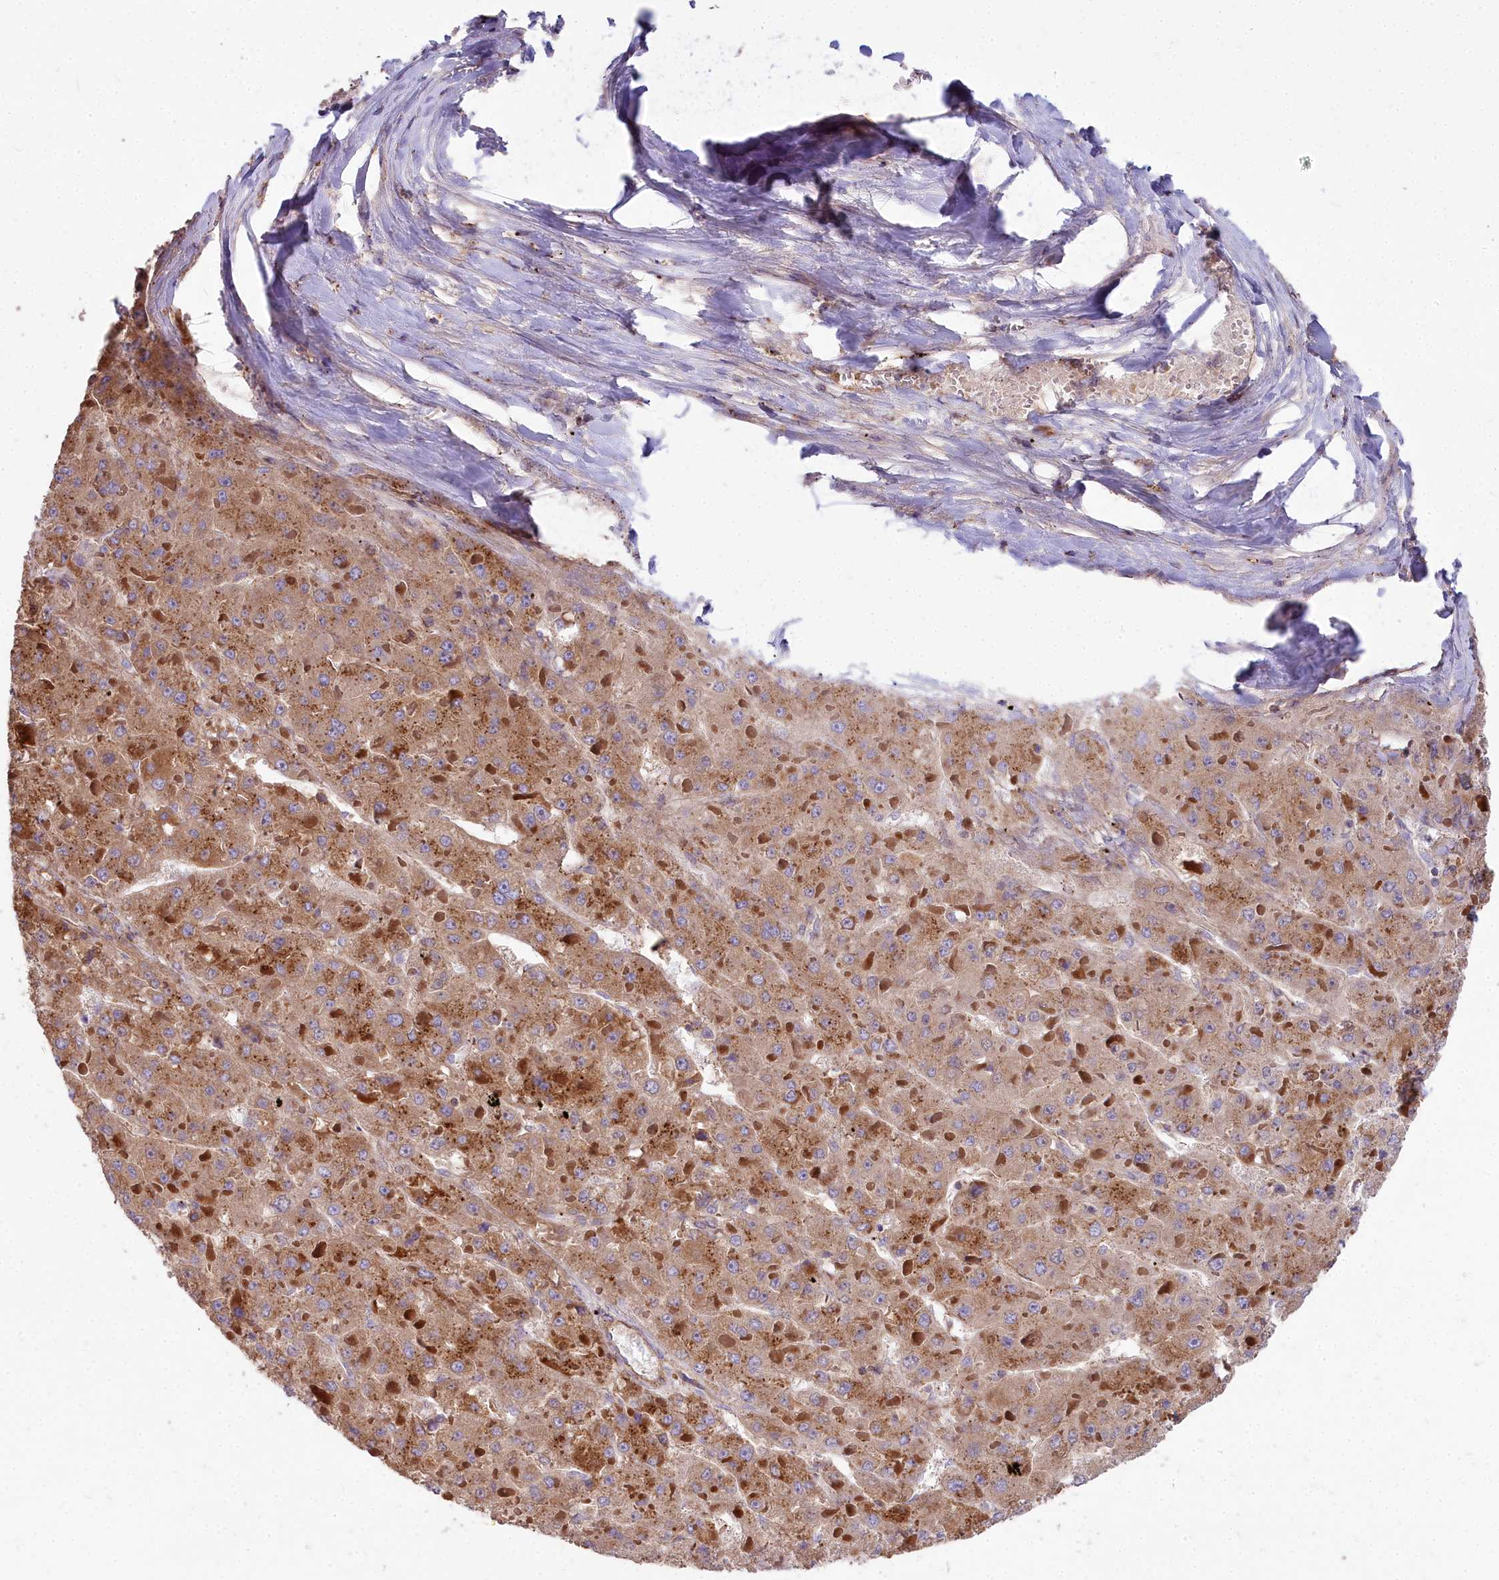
{"staining": {"intensity": "moderate", "quantity": ">75%", "location": "cytoplasmic/membranous"}, "tissue": "liver cancer", "cell_type": "Tumor cells", "image_type": "cancer", "snomed": [{"axis": "morphology", "description": "Carcinoma, Hepatocellular, NOS"}, {"axis": "topography", "description": "Liver"}], "caption": "High-magnification brightfield microscopy of liver cancer stained with DAB (3,3'-diaminobenzidine) (brown) and counterstained with hematoxylin (blue). tumor cells exhibit moderate cytoplasmic/membranous staining is identified in approximately>75% of cells.", "gene": "FRMPD1", "patient": {"sex": "female", "age": 73}}